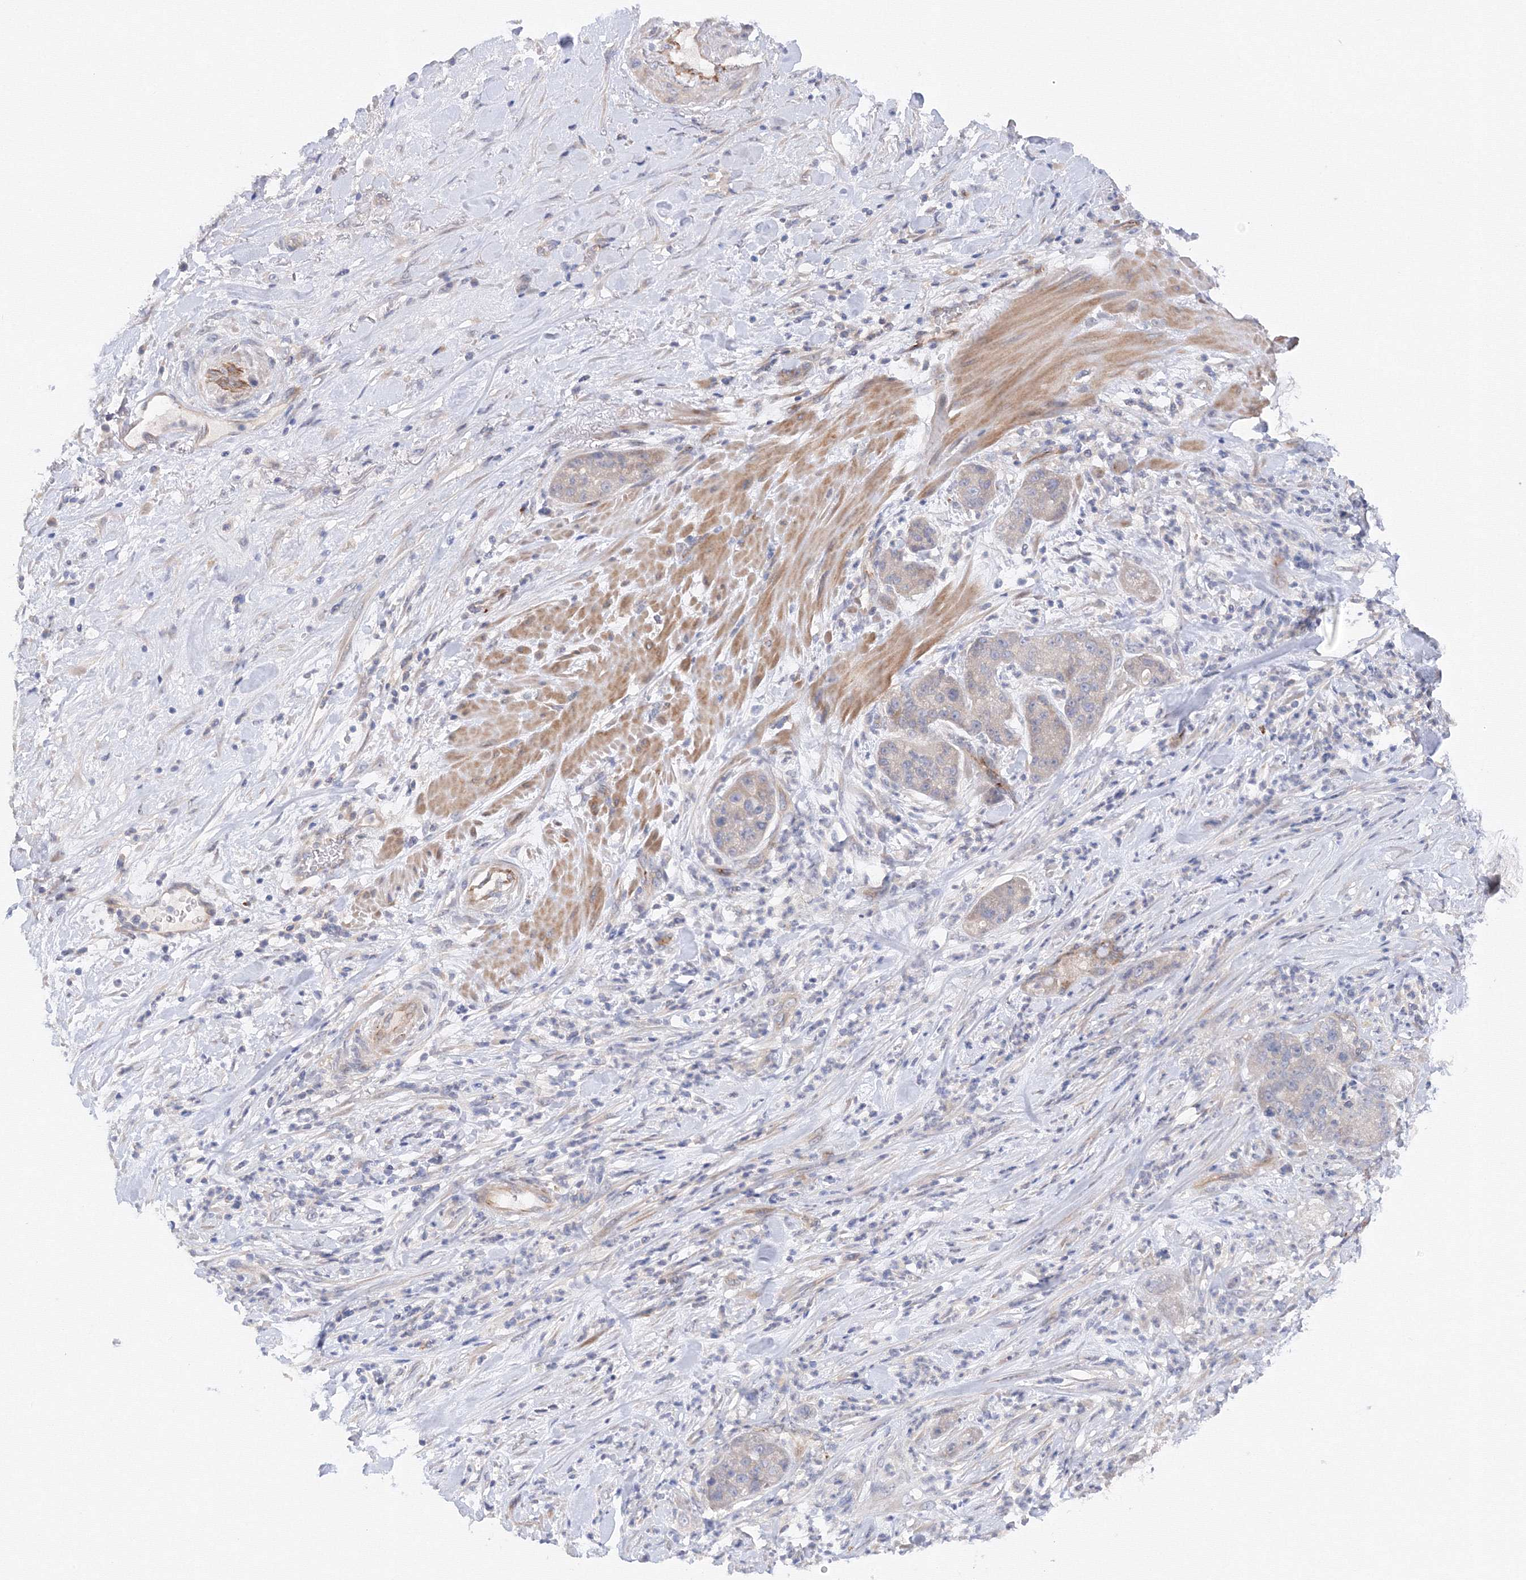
{"staining": {"intensity": "weak", "quantity": "<25%", "location": "cytoplasmic/membranous"}, "tissue": "pancreatic cancer", "cell_type": "Tumor cells", "image_type": "cancer", "snomed": [{"axis": "morphology", "description": "Adenocarcinoma, NOS"}, {"axis": "topography", "description": "Pancreas"}], "caption": "Immunohistochemistry (IHC) image of neoplastic tissue: adenocarcinoma (pancreatic) stained with DAB exhibits no significant protein positivity in tumor cells. (Immunohistochemistry (IHC), brightfield microscopy, high magnification).", "gene": "DIS3L2", "patient": {"sex": "female", "age": 78}}